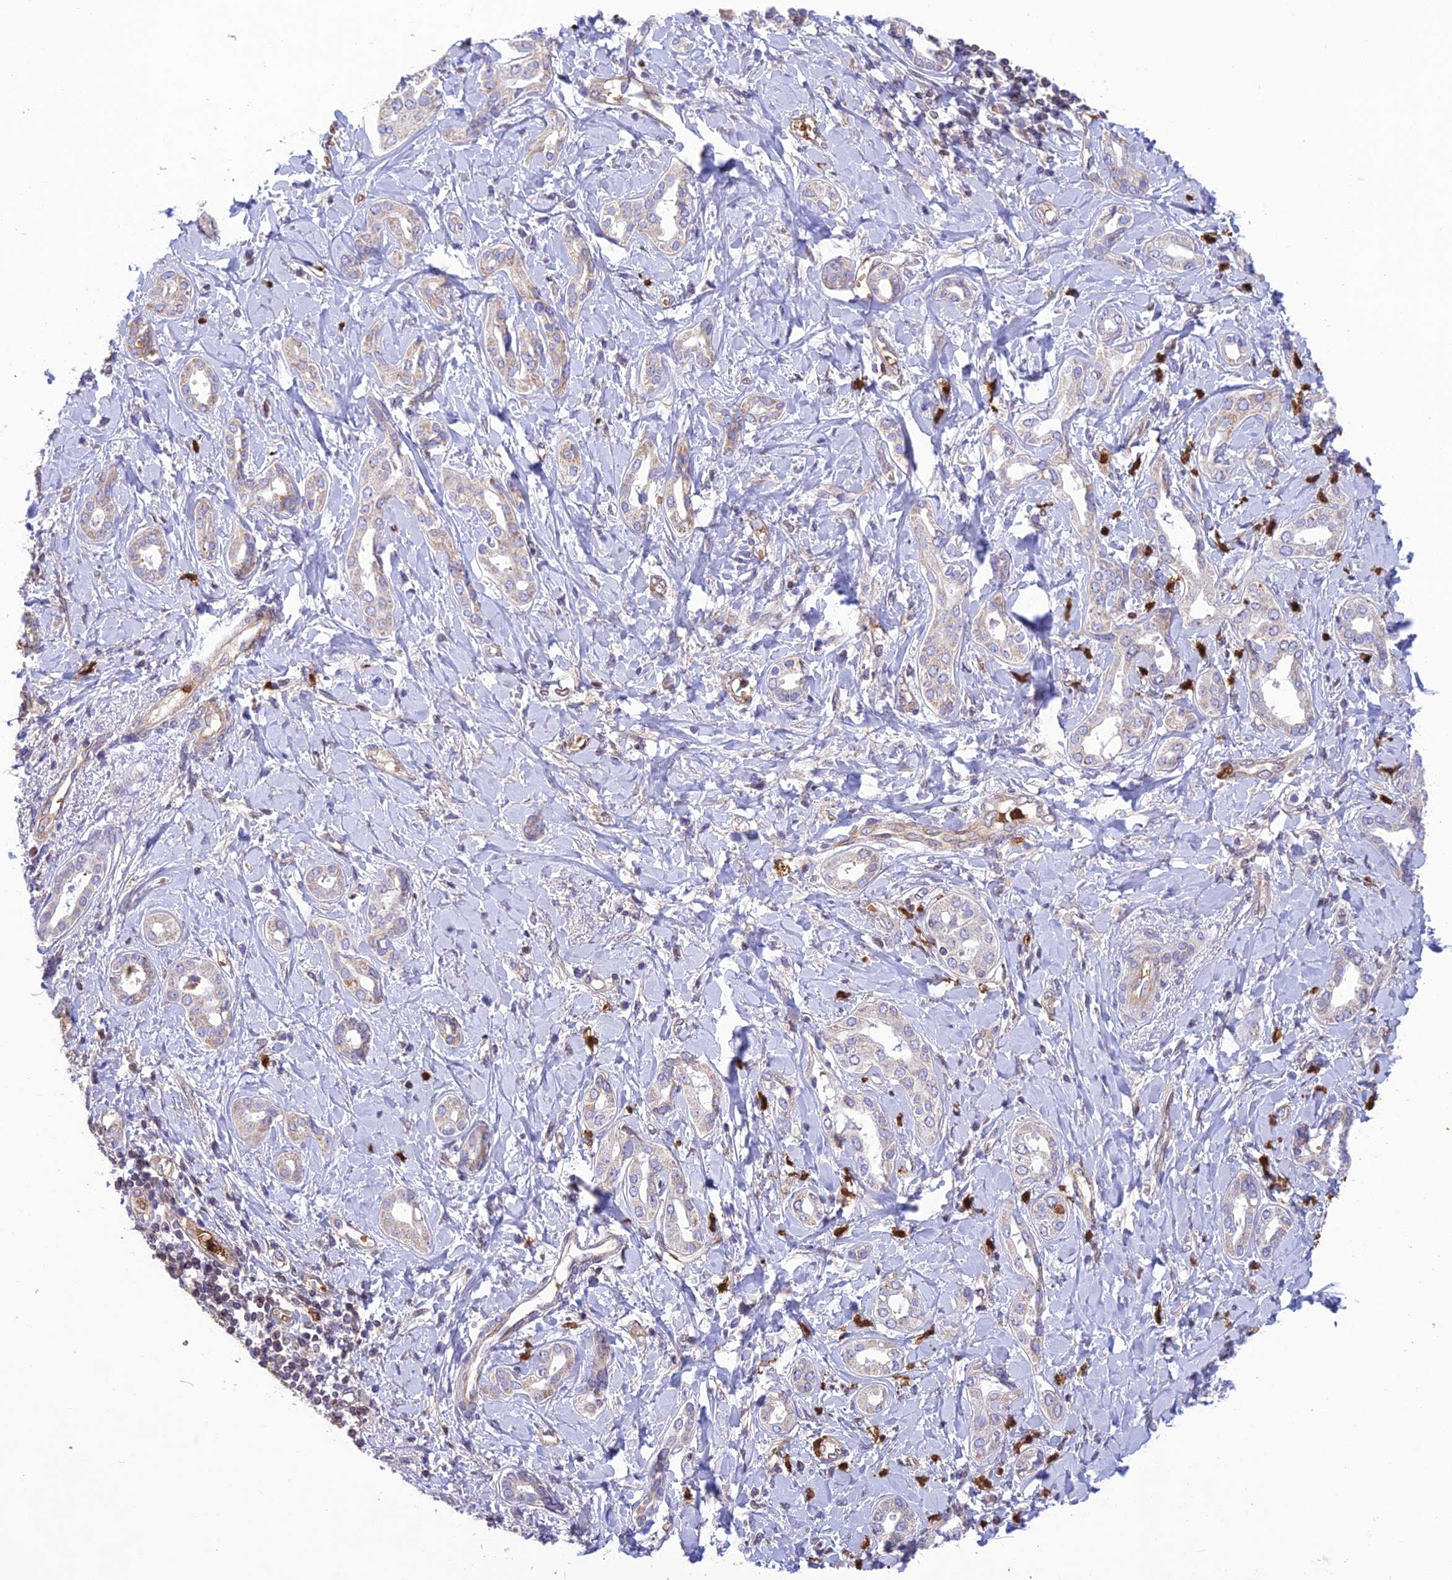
{"staining": {"intensity": "negative", "quantity": "none", "location": "none"}, "tissue": "liver cancer", "cell_type": "Tumor cells", "image_type": "cancer", "snomed": [{"axis": "morphology", "description": "Cholangiocarcinoma"}, {"axis": "topography", "description": "Liver"}], "caption": "Liver cancer (cholangiocarcinoma) stained for a protein using immunohistochemistry (IHC) exhibits no positivity tumor cells.", "gene": "PKHD1L1", "patient": {"sex": "female", "age": 77}}